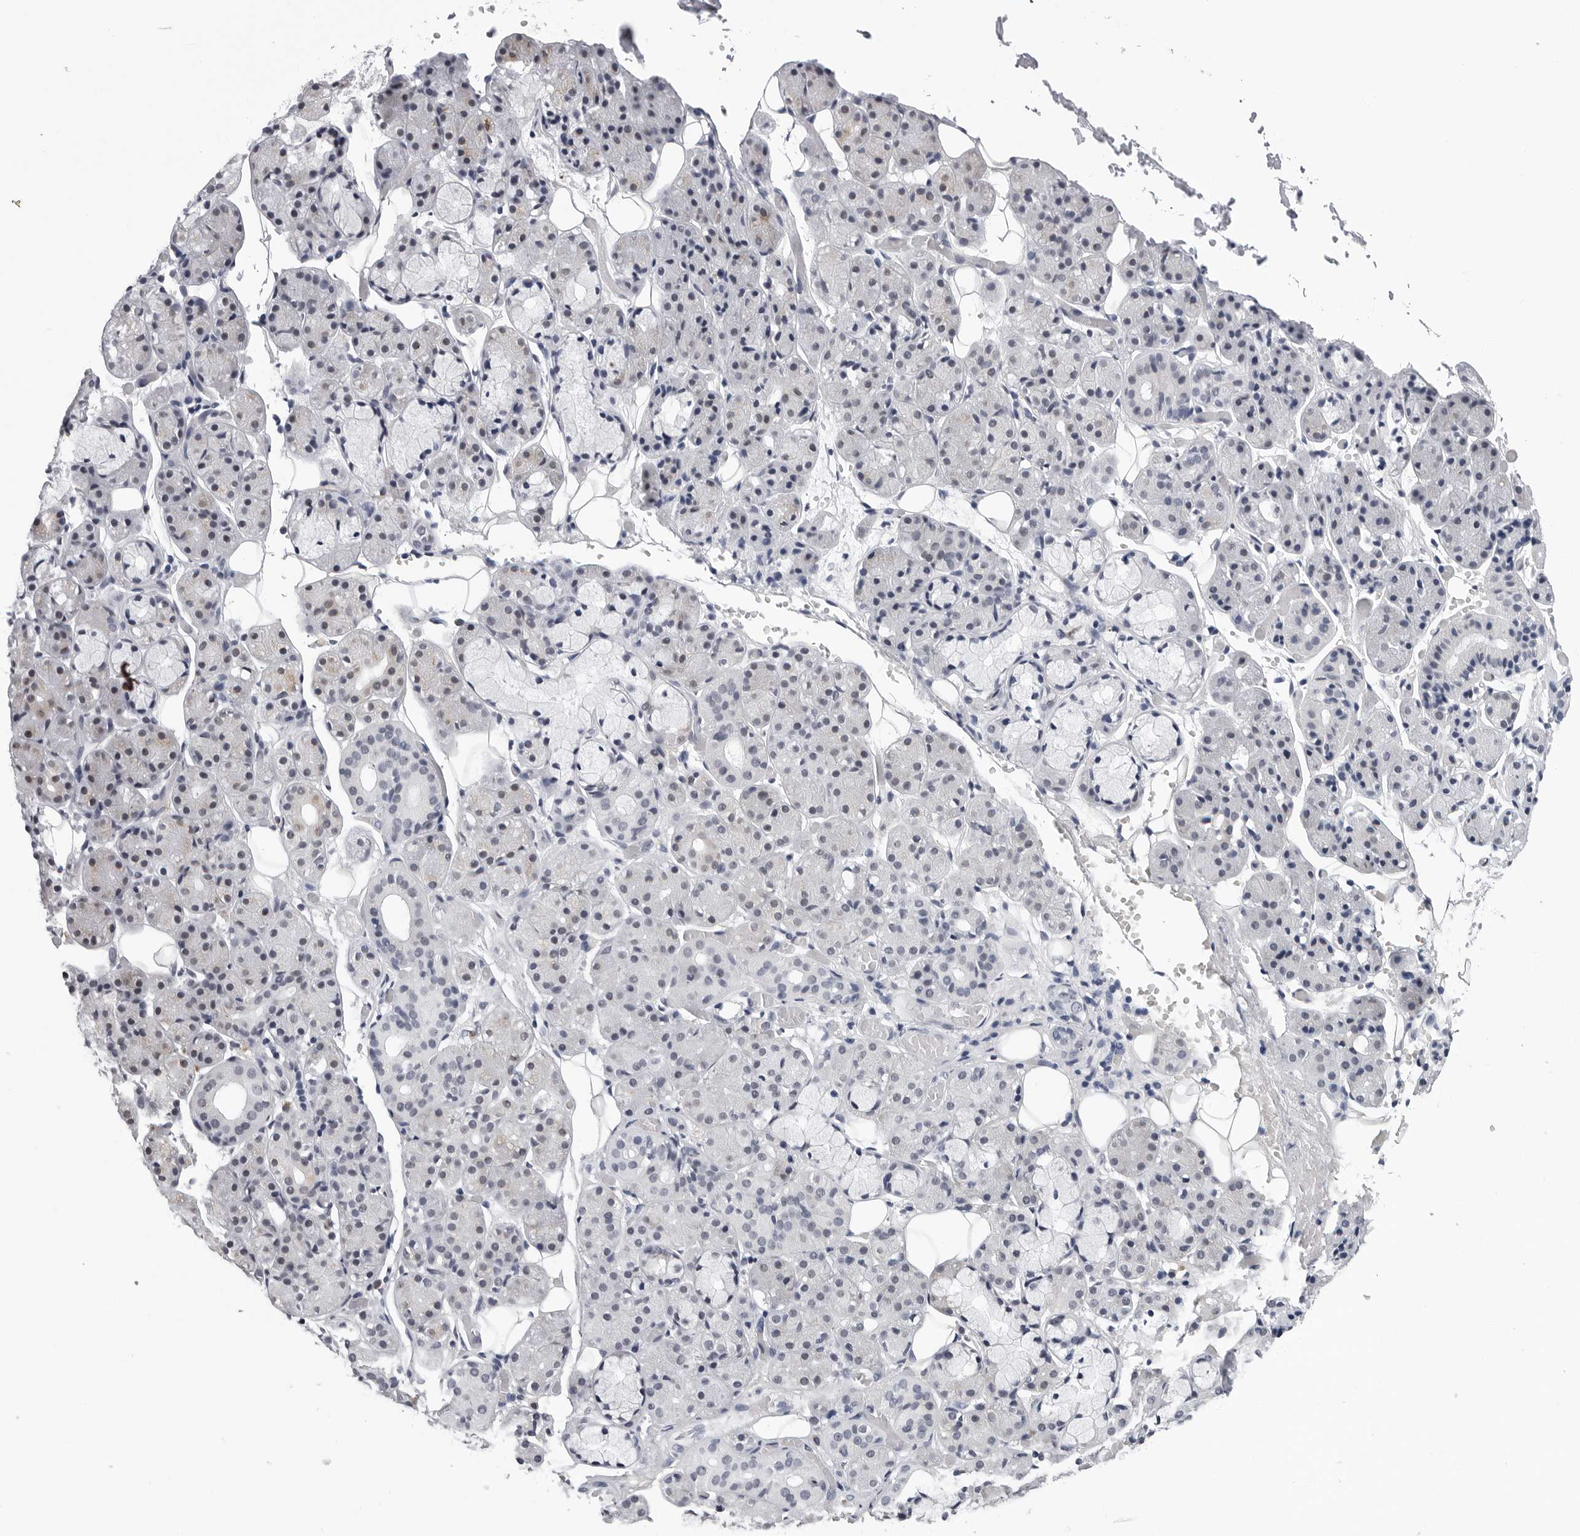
{"staining": {"intensity": "negative", "quantity": "none", "location": "none"}, "tissue": "salivary gland", "cell_type": "Glandular cells", "image_type": "normal", "snomed": [{"axis": "morphology", "description": "Normal tissue, NOS"}, {"axis": "topography", "description": "Salivary gland"}], "caption": "This is an immunohistochemistry (IHC) micrograph of unremarkable human salivary gland. There is no positivity in glandular cells.", "gene": "GNL2", "patient": {"sex": "male", "age": 63}}